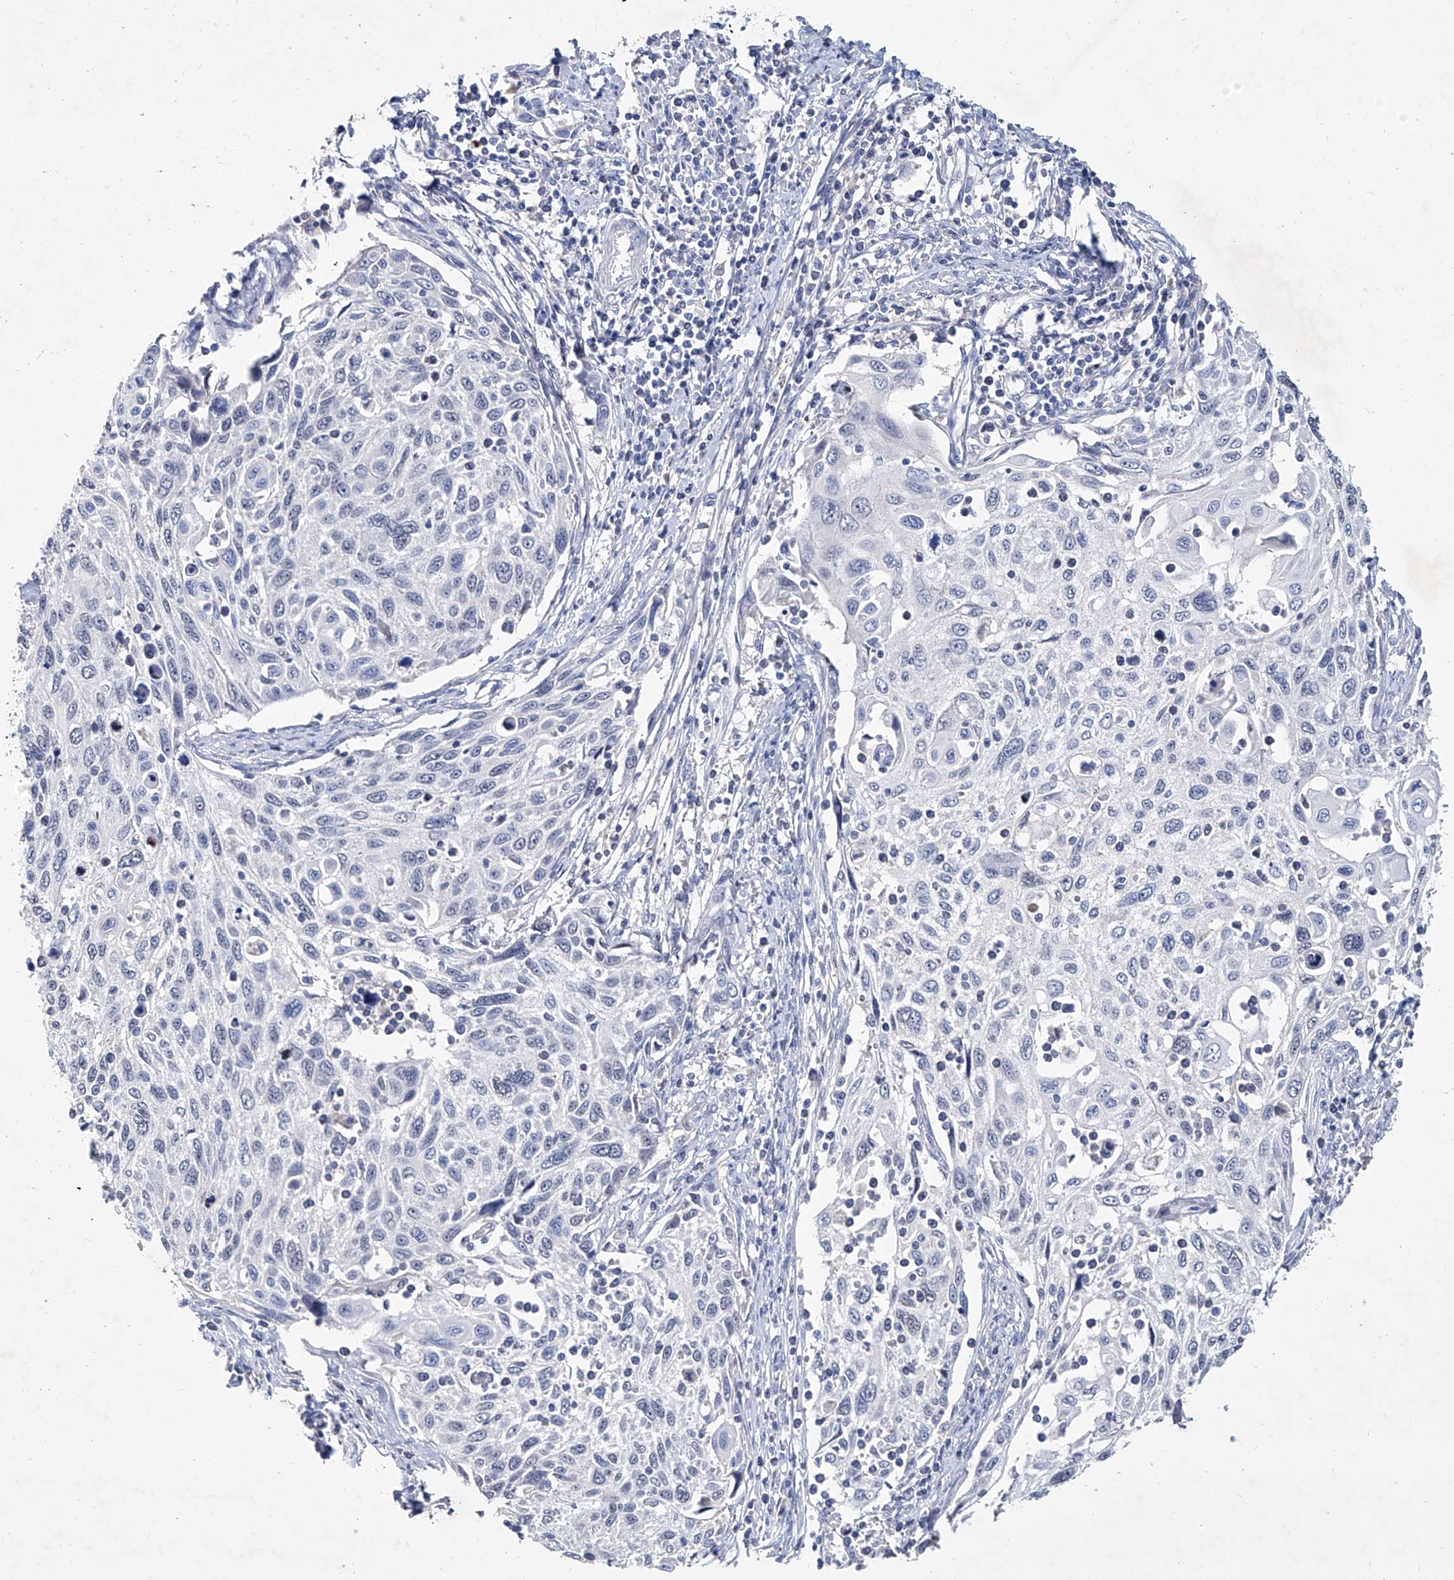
{"staining": {"intensity": "negative", "quantity": "none", "location": "none"}, "tissue": "cervical cancer", "cell_type": "Tumor cells", "image_type": "cancer", "snomed": [{"axis": "morphology", "description": "Squamous cell carcinoma, NOS"}, {"axis": "topography", "description": "Cervix"}], "caption": "High power microscopy micrograph of an IHC image of cervical cancer (squamous cell carcinoma), revealing no significant positivity in tumor cells.", "gene": "KLHL17", "patient": {"sex": "female", "age": 70}}